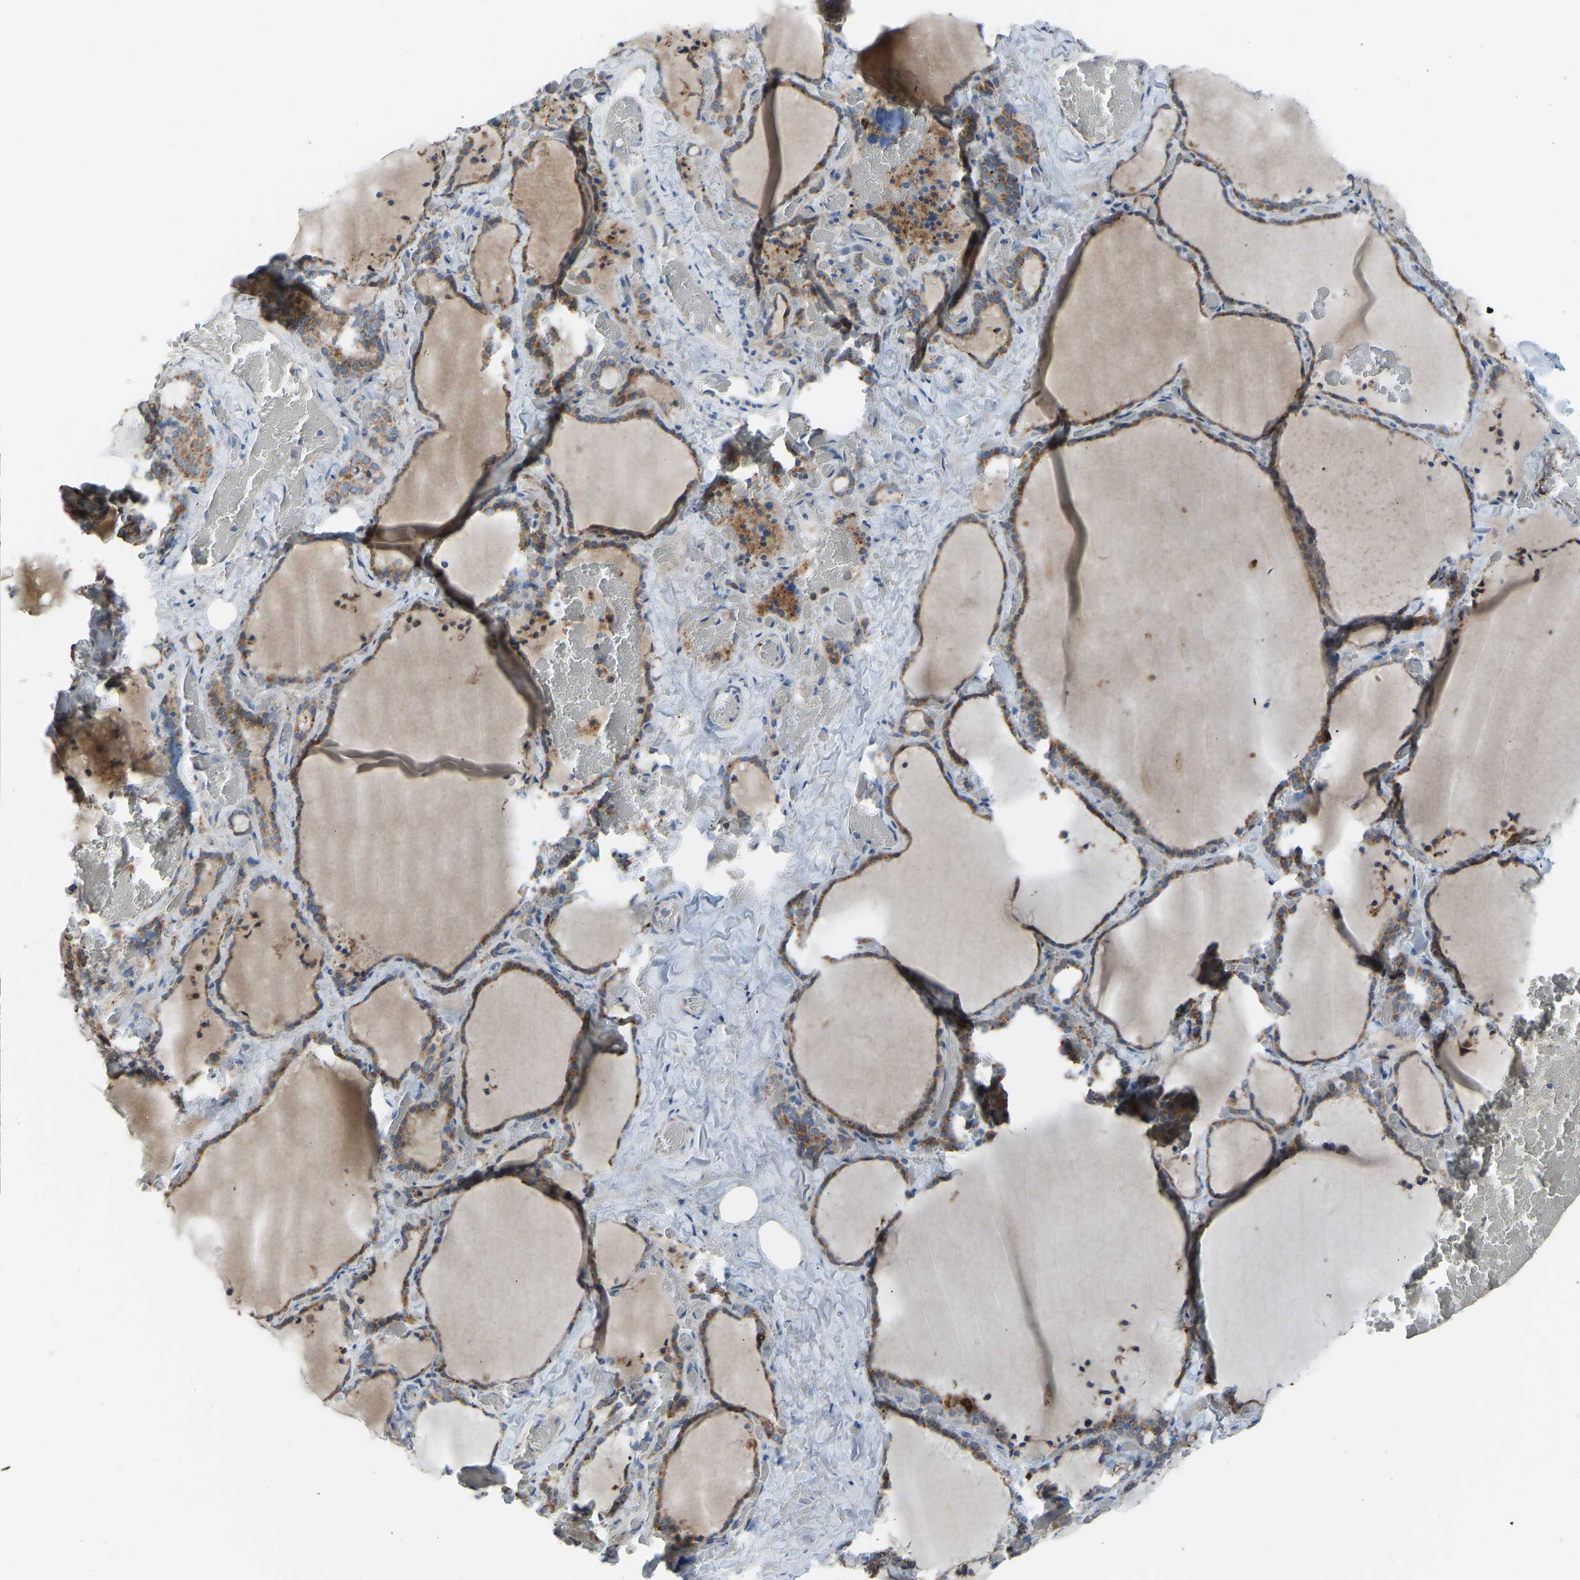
{"staining": {"intensity": "moderate", "quantity": ">75%", "location": "cytoplasmic/membranous"}, "tissue": "thyroid gland", "cell_type": "Glandular cells", "image_type": "normal", "snomed": [{"axis": "morphology", "description": "Normal tissue, NOS"}, {"axis": "topography", "description": "Thyroid gland"}], "caption": "The micrograph exhibits staining of benign thyroid gland, revealing moderate cytoplasmic/membranous protein expression (brown color) within glandular cells.", "gene": "SMIM20", "patient": {"sex": "female", "age": 22}}